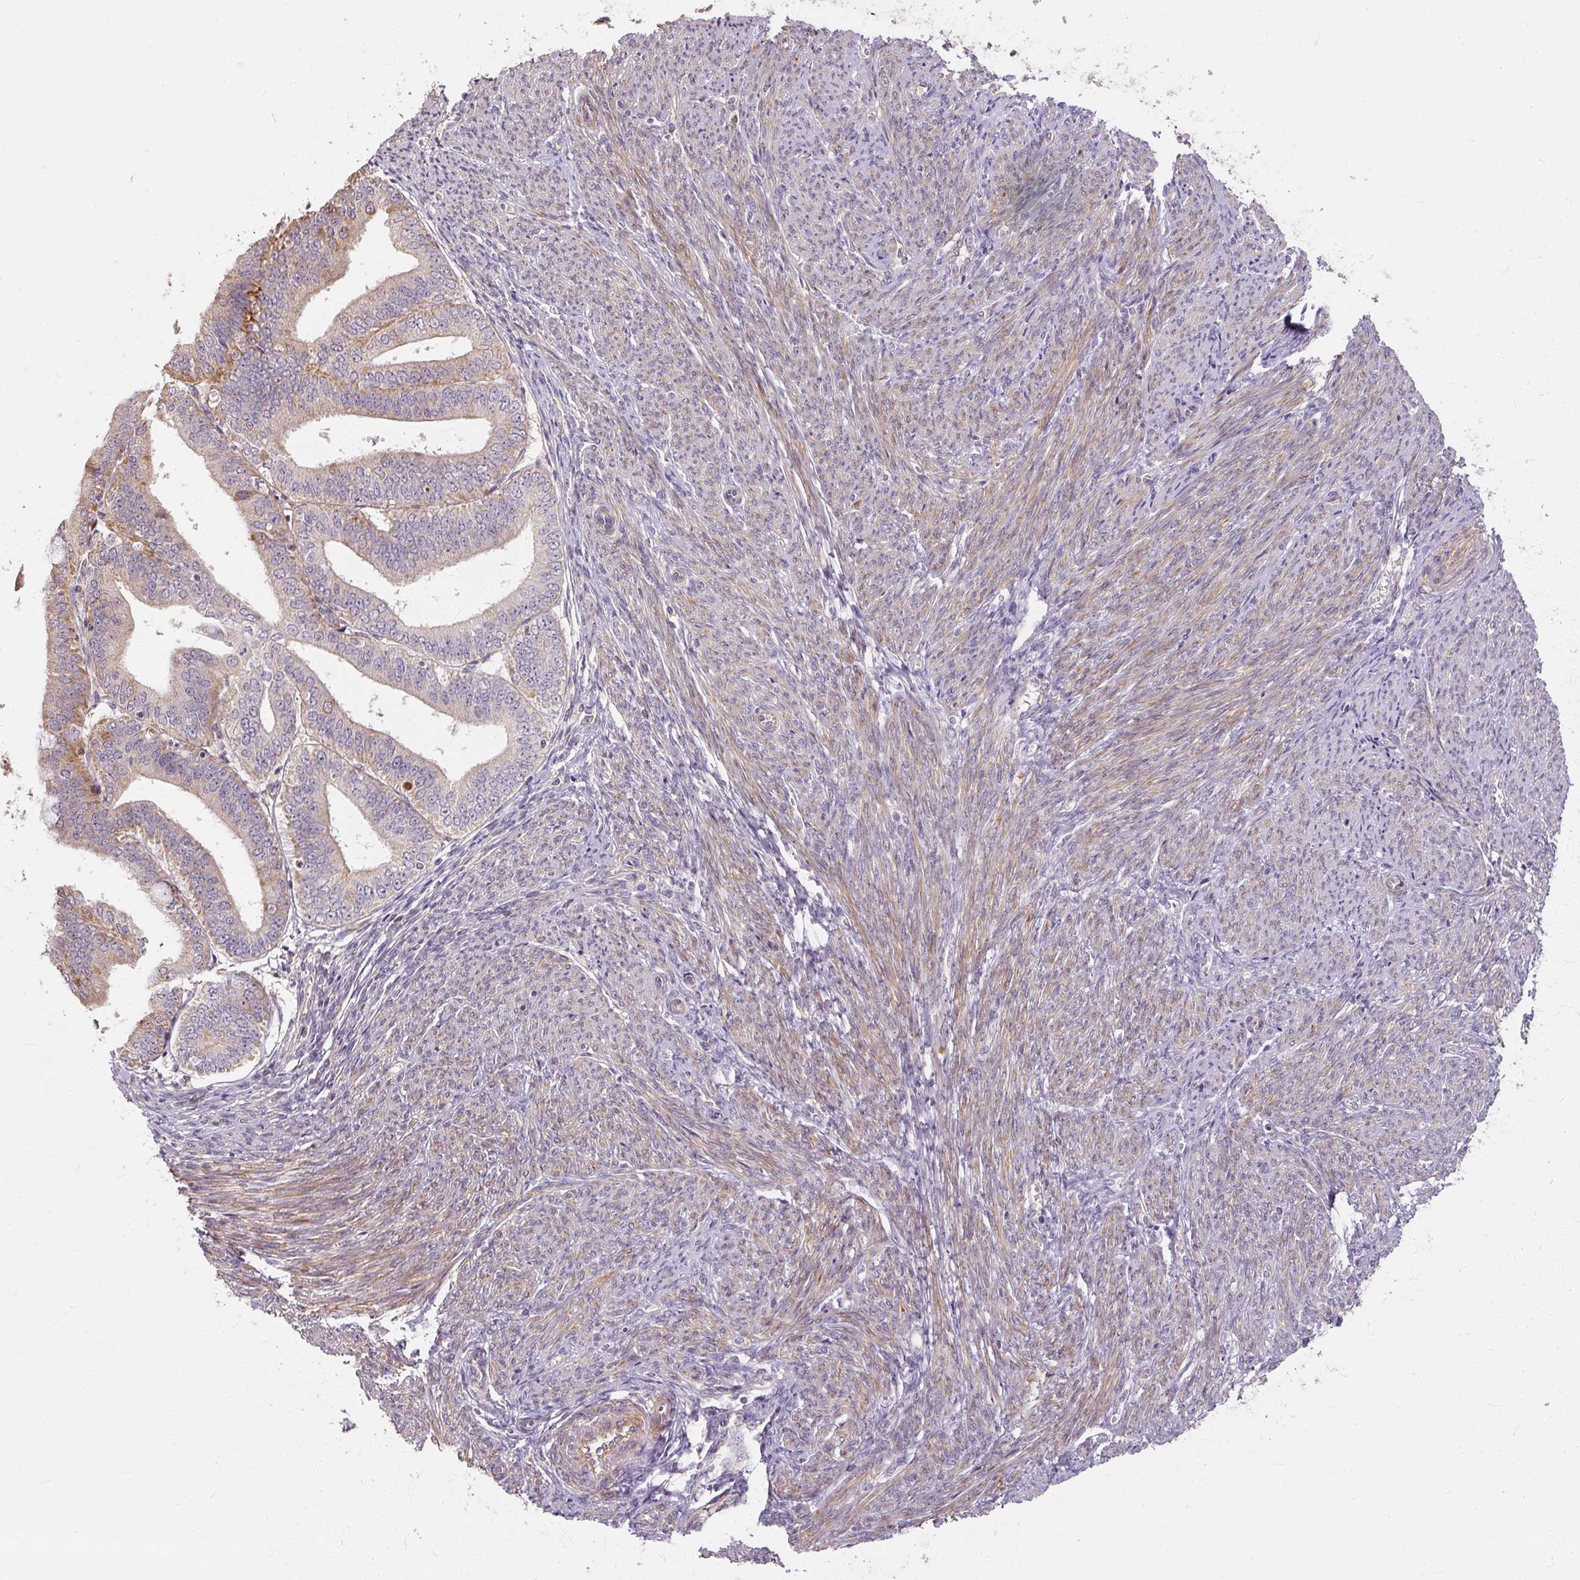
{"staining": {"intensity": "negative", "quantity": "none", "location": "none"}, "tissue": "endometrial cancer", "cell_type": "Tumor cells", "image_type": "cancer", "snomed": [{"axis": "morphology", "description": "Adenocarcinoma, NOS"}, {"axis": "topography", "description": "Endometrium"}], "caption": "Immunohistochemistry of endometrial cancer reveals no positivity in tumor cells.", "gene": "RB1CC1", "patient": {"sex": "female", "age": 63}}